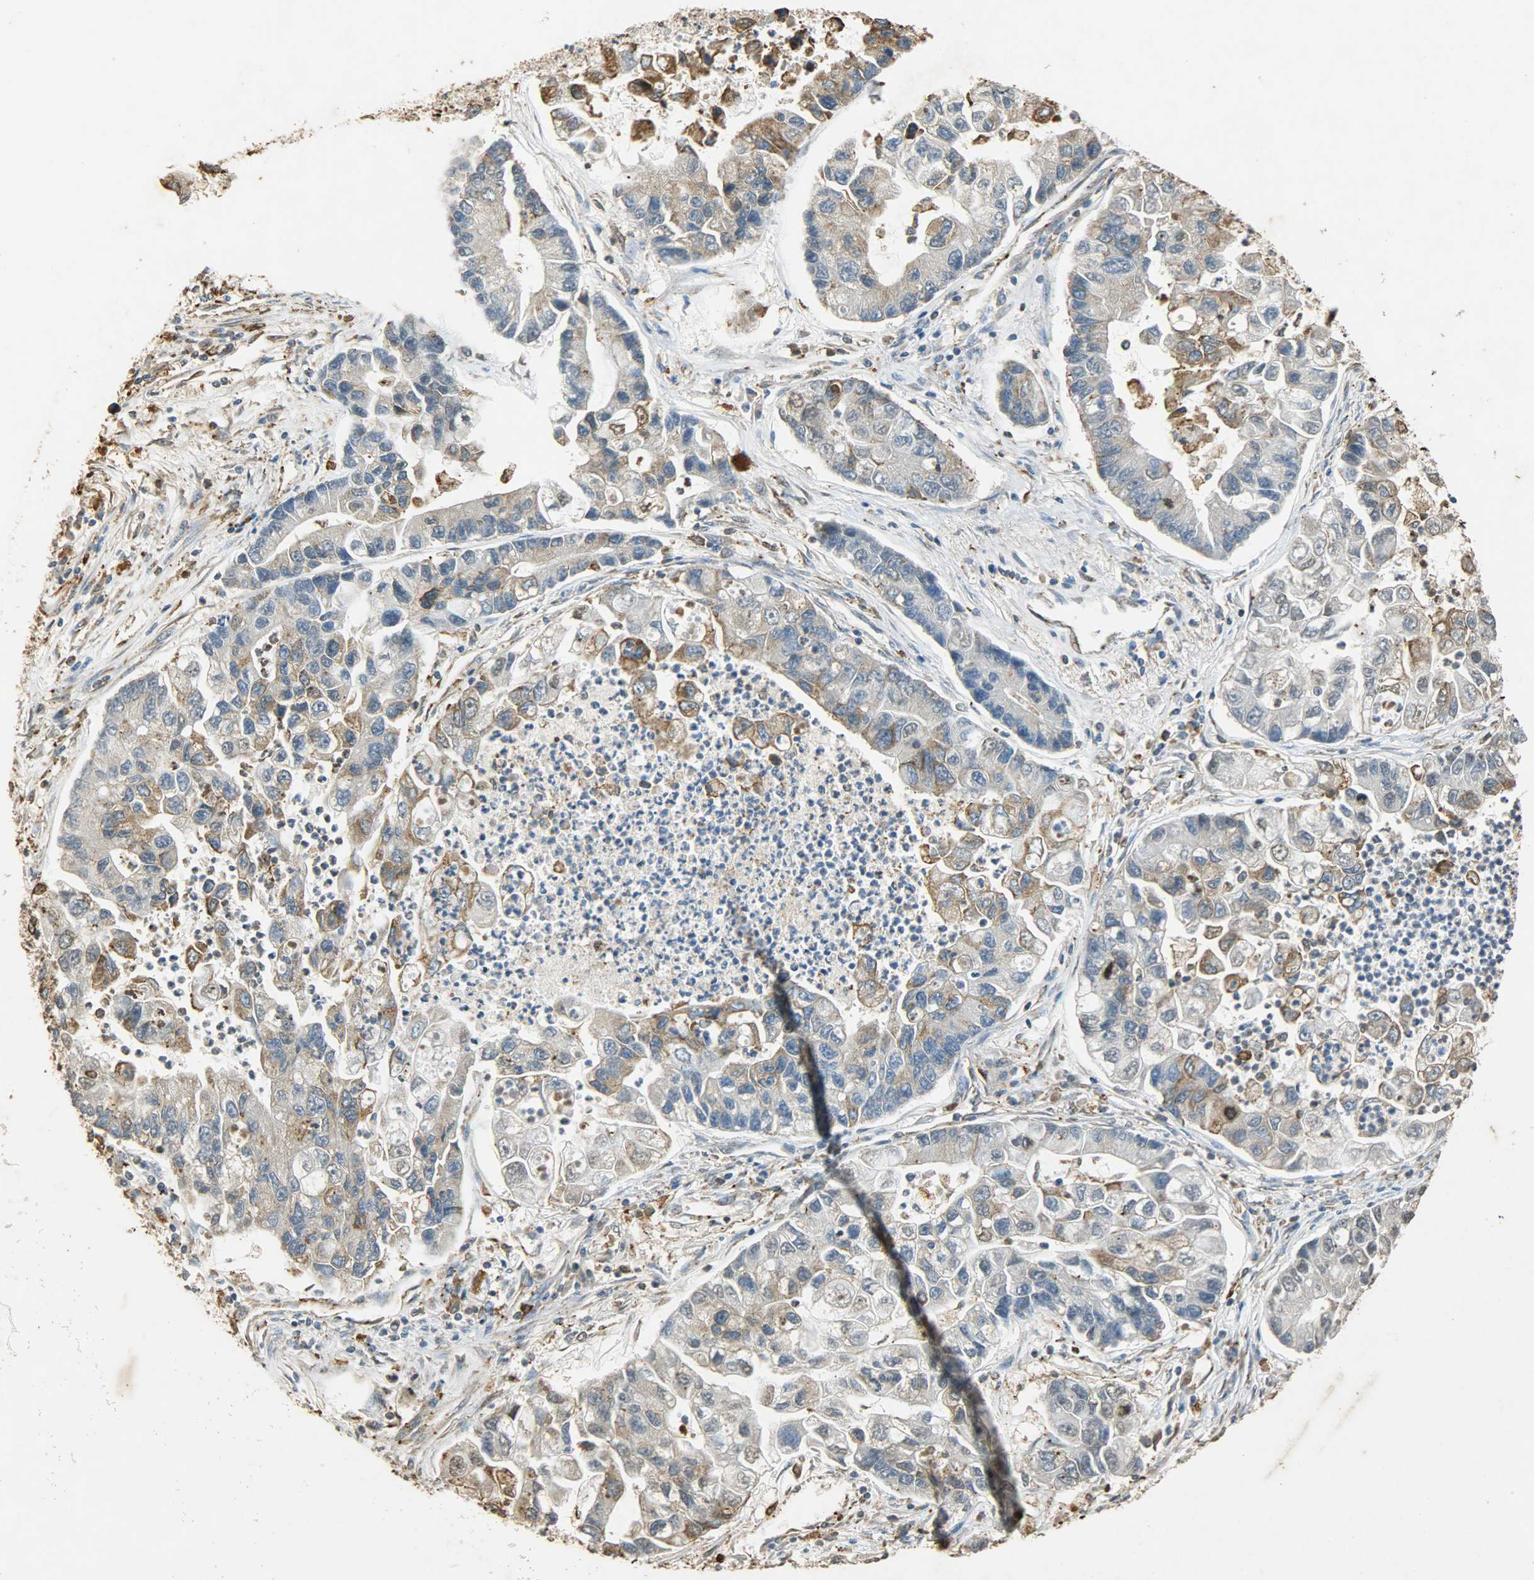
{"staining": {"intensity": "moderate", "quantity": "25%-75%", "location": "cytoplasmic/membranous"}, "tissue": "lung cancer", "cell_type": "Tumor cells", "image_type": "cancer", "snomed": [{"axis": "morphology", "description": "Adenocarcinoma, NOS"}, {"axis": "topography", "description": "Lung"}], "caption": "Brown immunohistochemical staining in lung adenocarcinoma shows moderate cytoplasmic/membranous positivity in about 25%-75% of tumor cells. The staining is performed using DAB (3,3'-diaminobenzidine) brown chromogen to label protein expression. The nuclei are counter-stained blue using hematoxylin.", "gene": "HSPA5", "patient": {"sex": "female", "age": 51}}